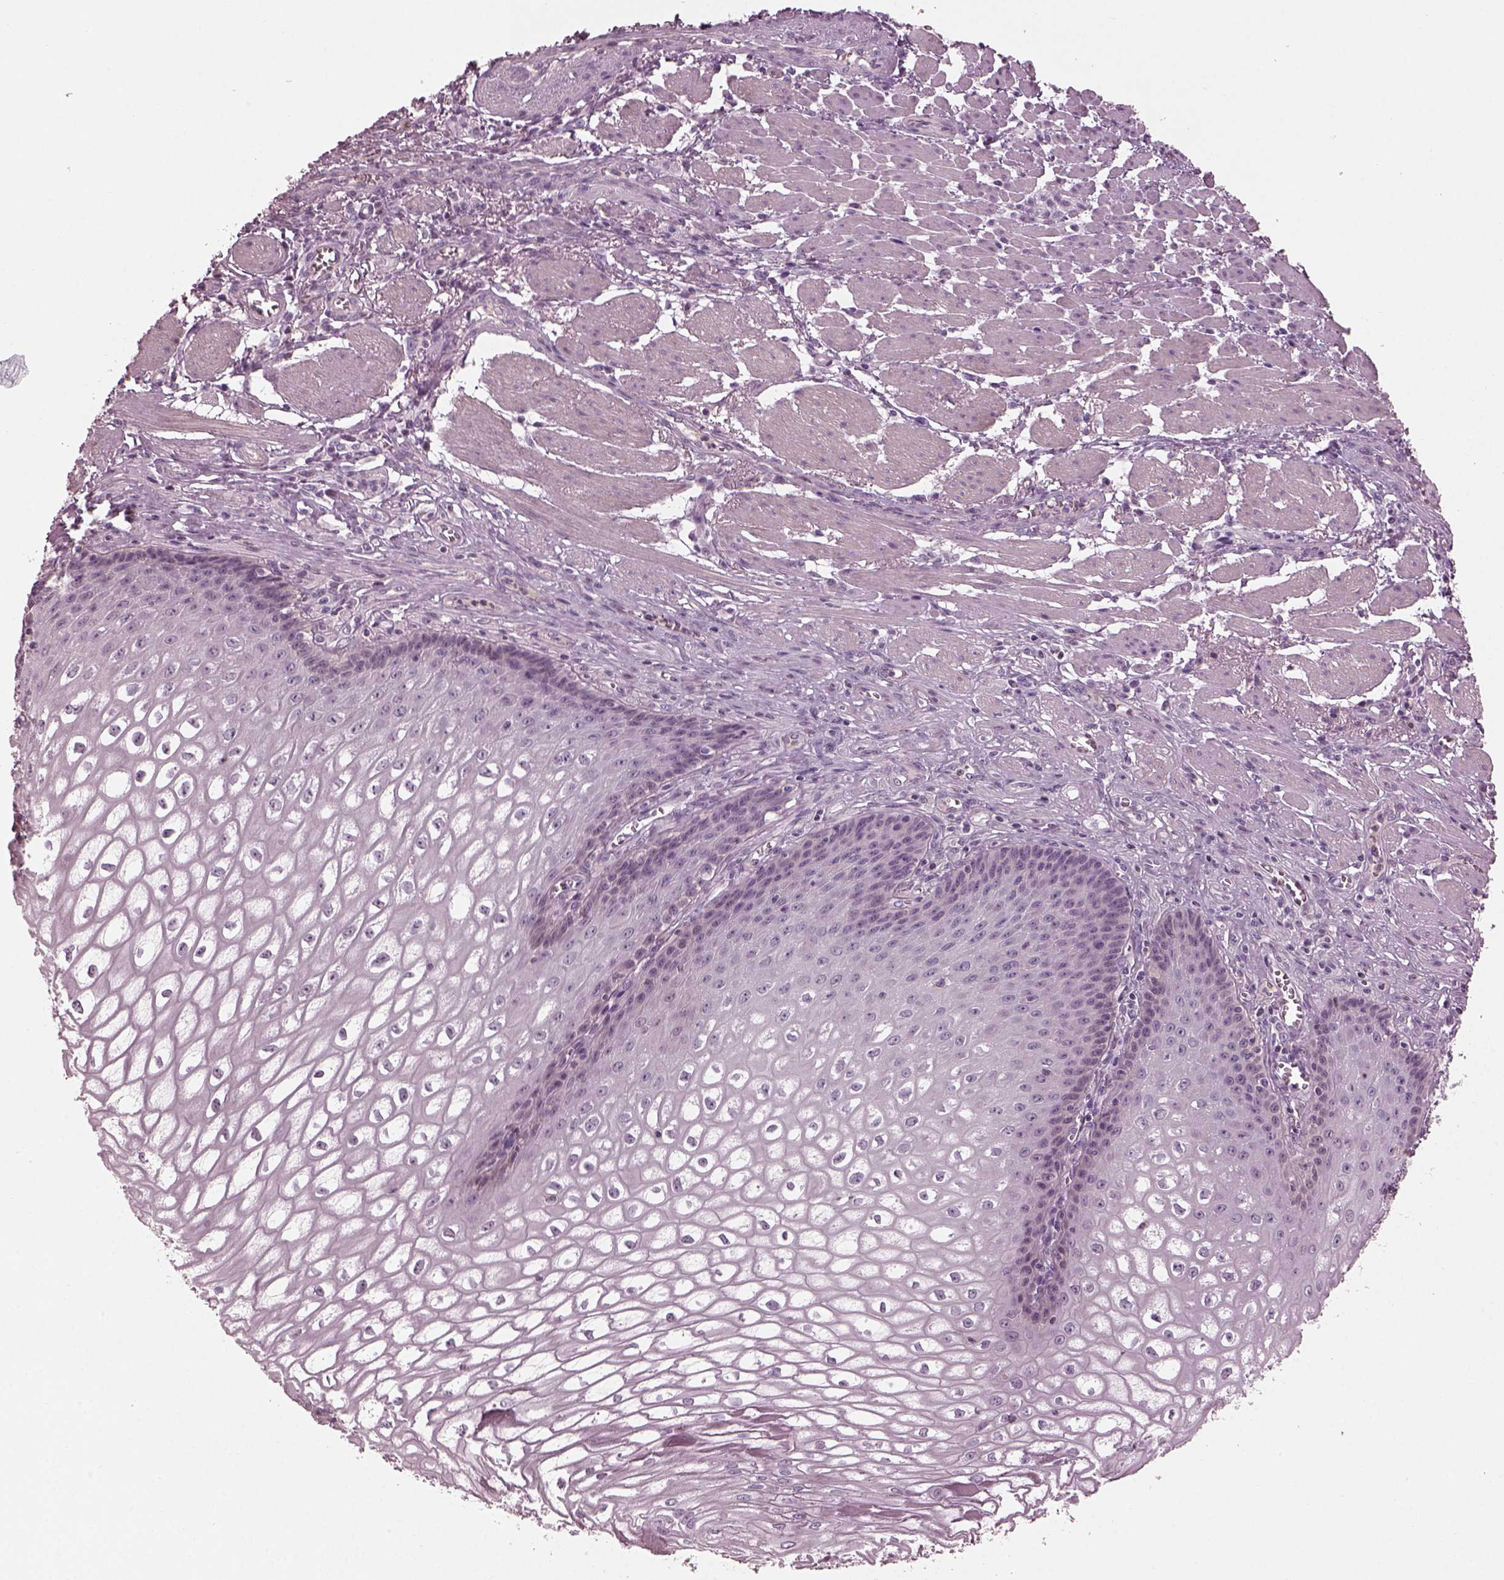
{"staining": {"intensity": "negative", "quantity": "none", "location": "none"}, "tissue": "esophagus", "cell_type": "Squamous epithelial cells", "image_type": "normal", "snomed": [{"axis": "morphology", "description": "Normal tissue, NOS"}, {"axis": "topography", "description": "Esophagus"}], "caption": "Histopathology image shows no protein positivity in squamous epithelial cells of normal esophagus.", "gene": "BFSP1", "patient": {"sex": "male", "age": 58}}